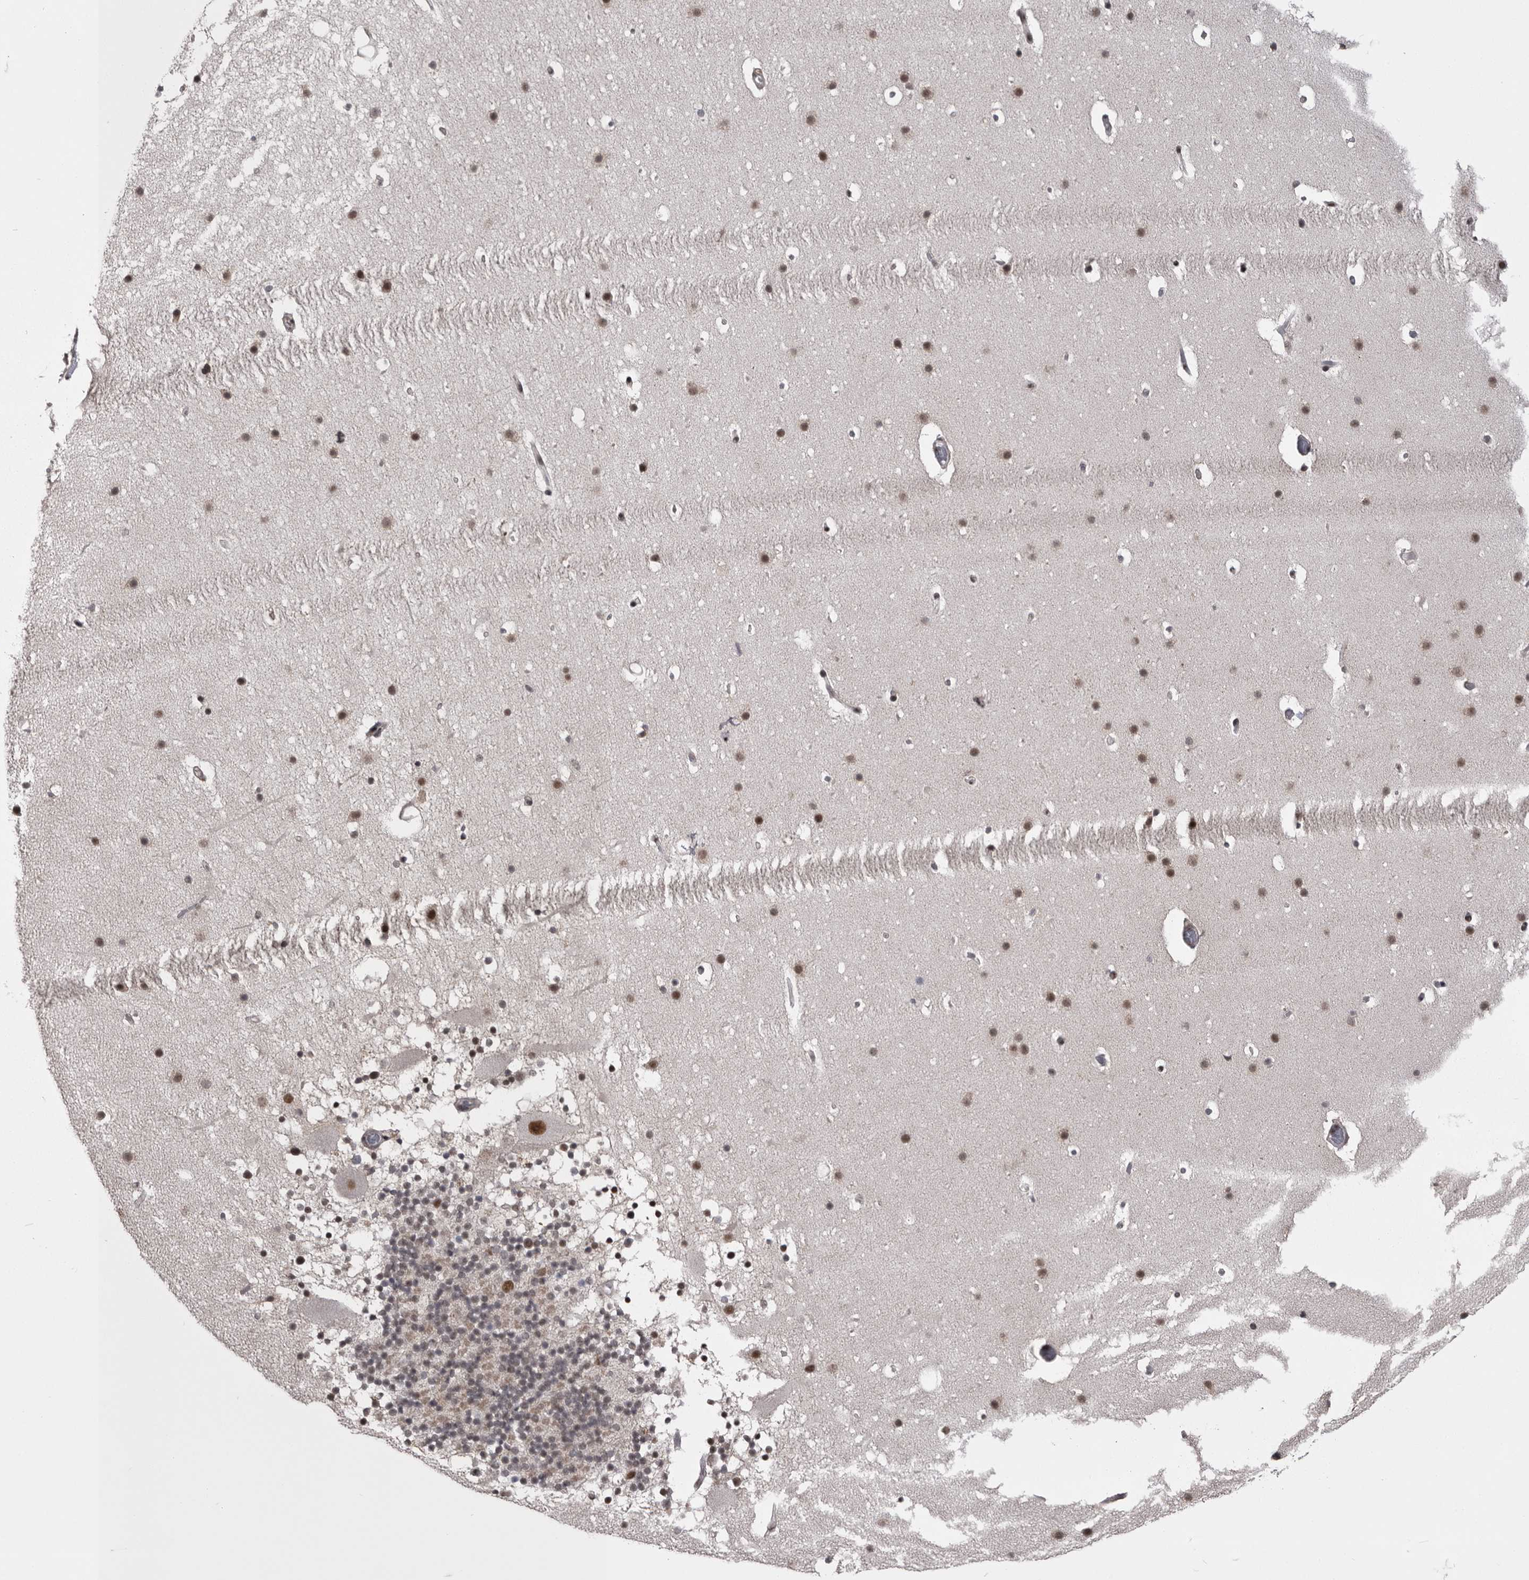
{"staining": {"intensity": "weak", "quantity": ">75%", "location": "cytoplasmic/membranous,nuclear"}, "tissue": "cerebellum", "cell_type": "Cells in granular layer", "image_type": "normal", "snomed": [{"axis": "morphology", "description": "Normal tissue, NOS"}, {"axis": "topography", "description": "Cerebellum"}], "caption": "A high-resolution histopathology image shows immunohistochemistry staining of benign cerebellum, which demonstrates weak cytoplasmic/membranous,nuclear positivity in approximately >75% of cells in granular layer.", "gene": "MEPCE", "patient": {"sex": "male", "age": 57}}